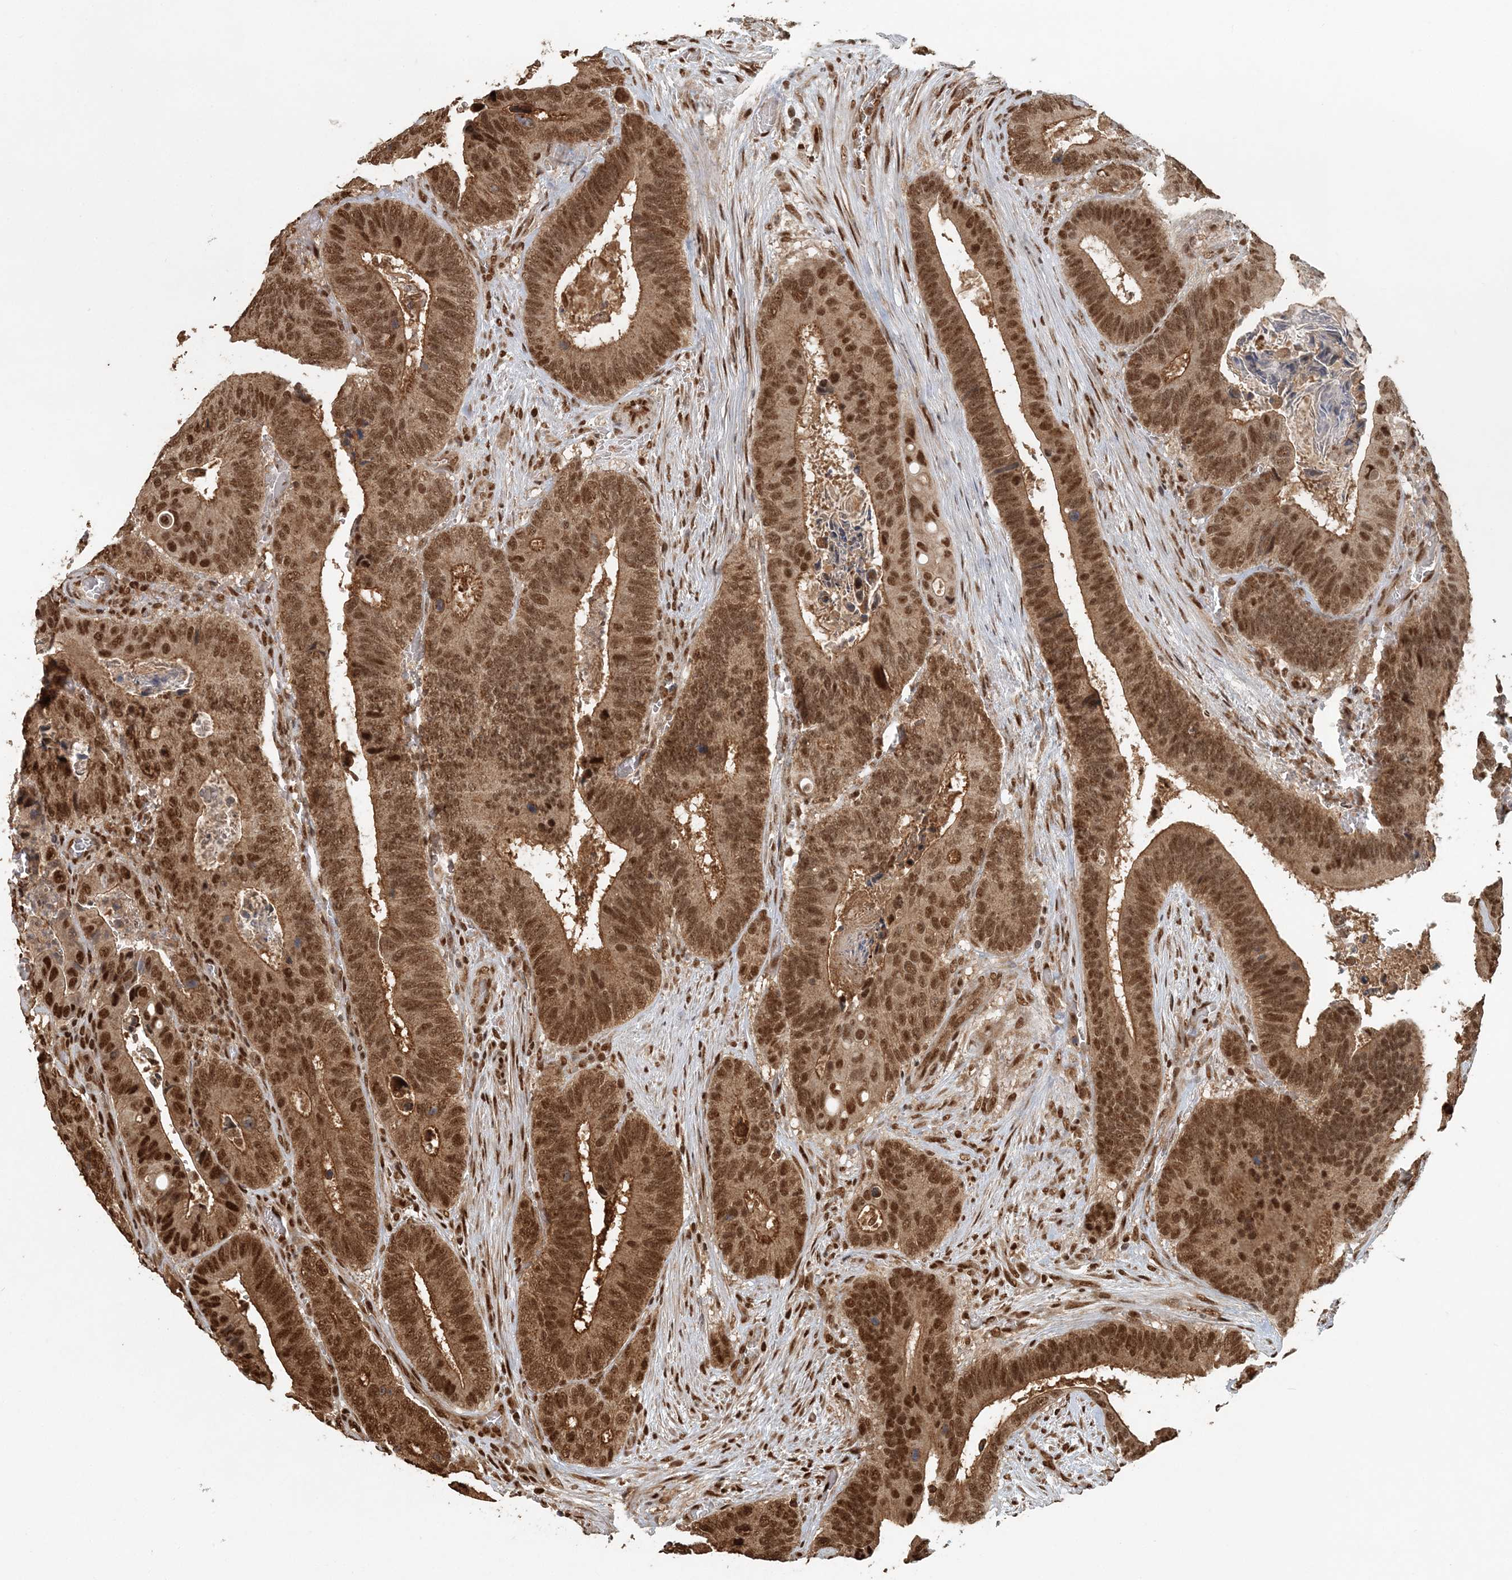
{"staining": {"intensity": "moderate", "quantity": ">75%", "location": "cytoplasmic/membranous,nuclear"}, "tissue": "colorectal cancer", "cell_type": "Tumor cells", "image_type": "cancer", "snomed": [{"axis": "morphology", "description": "Adenocarcinoma, NOS"}, {"axis": "topography", "description": "Colon"}], "caption": "IHC photomicrograph of neoplastic tissue: colorectal cancer stained using immunohistochemistry exhibits medium levels of moderate protein expression localized specifically in the cytoplasmic/membranous and nuclear of tumor cells, appearing as a cytoplasmic/membranous and nuclear brown color.", "gene": "ARHGAP35", "patient": {"sex": "male", "age": 72}}